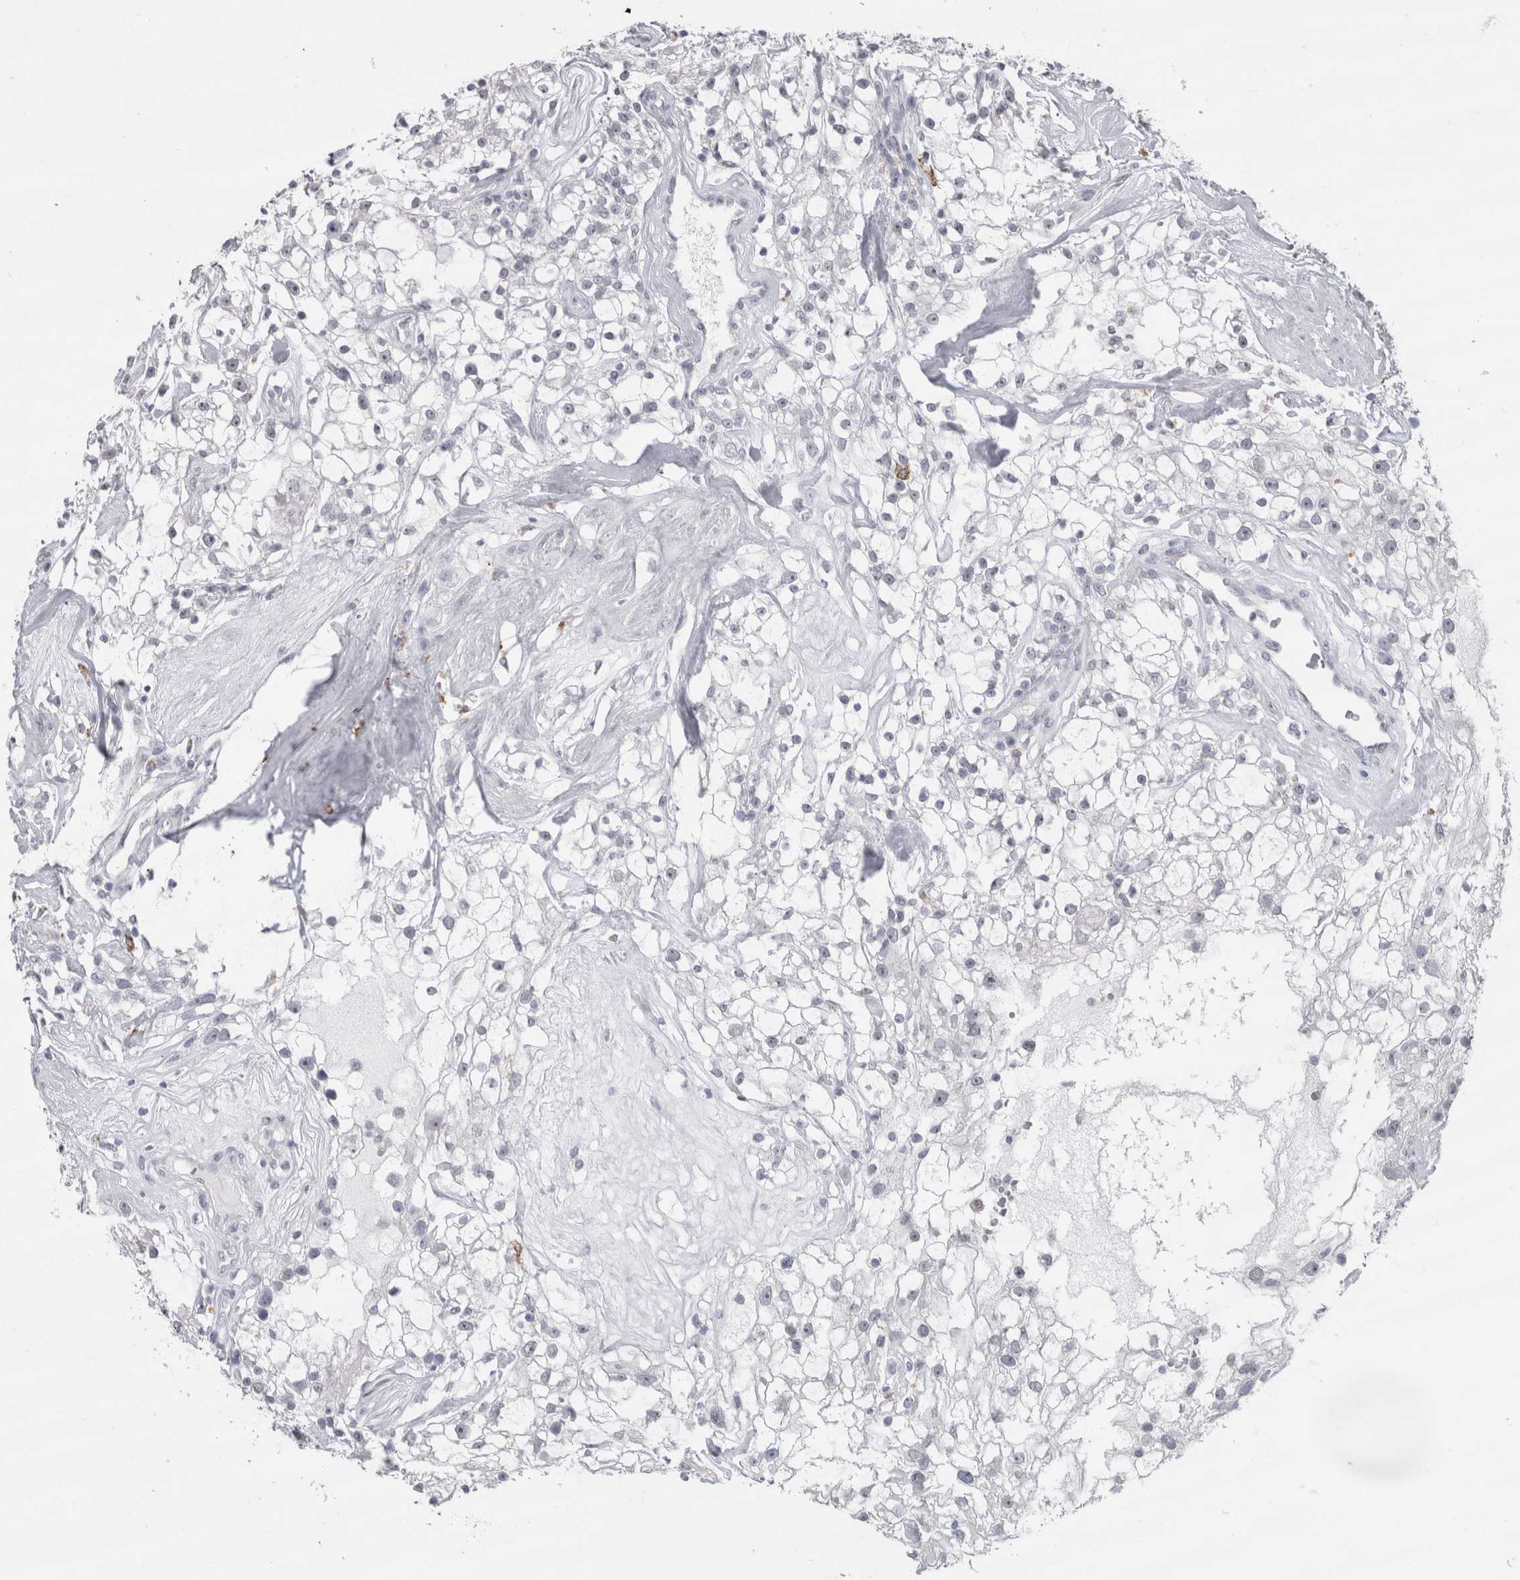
{"staining": {"intensity": "negative", "quantity": "none", "location": "none"}, "tissue": "renal cancer", "cell_type": "Tumor cells", "image_type": "cancer", "snomed": [{"axis": "morphology", "description": "Adenocarcinoma, NOS"}, {"axis": "topography", "description": "Kidney"}], "caption": "A micrograph of human renal cancer is negative for staining in tumor cells.", "gene": "CDH17", "patient": {"sex": "female", "age": 60}}